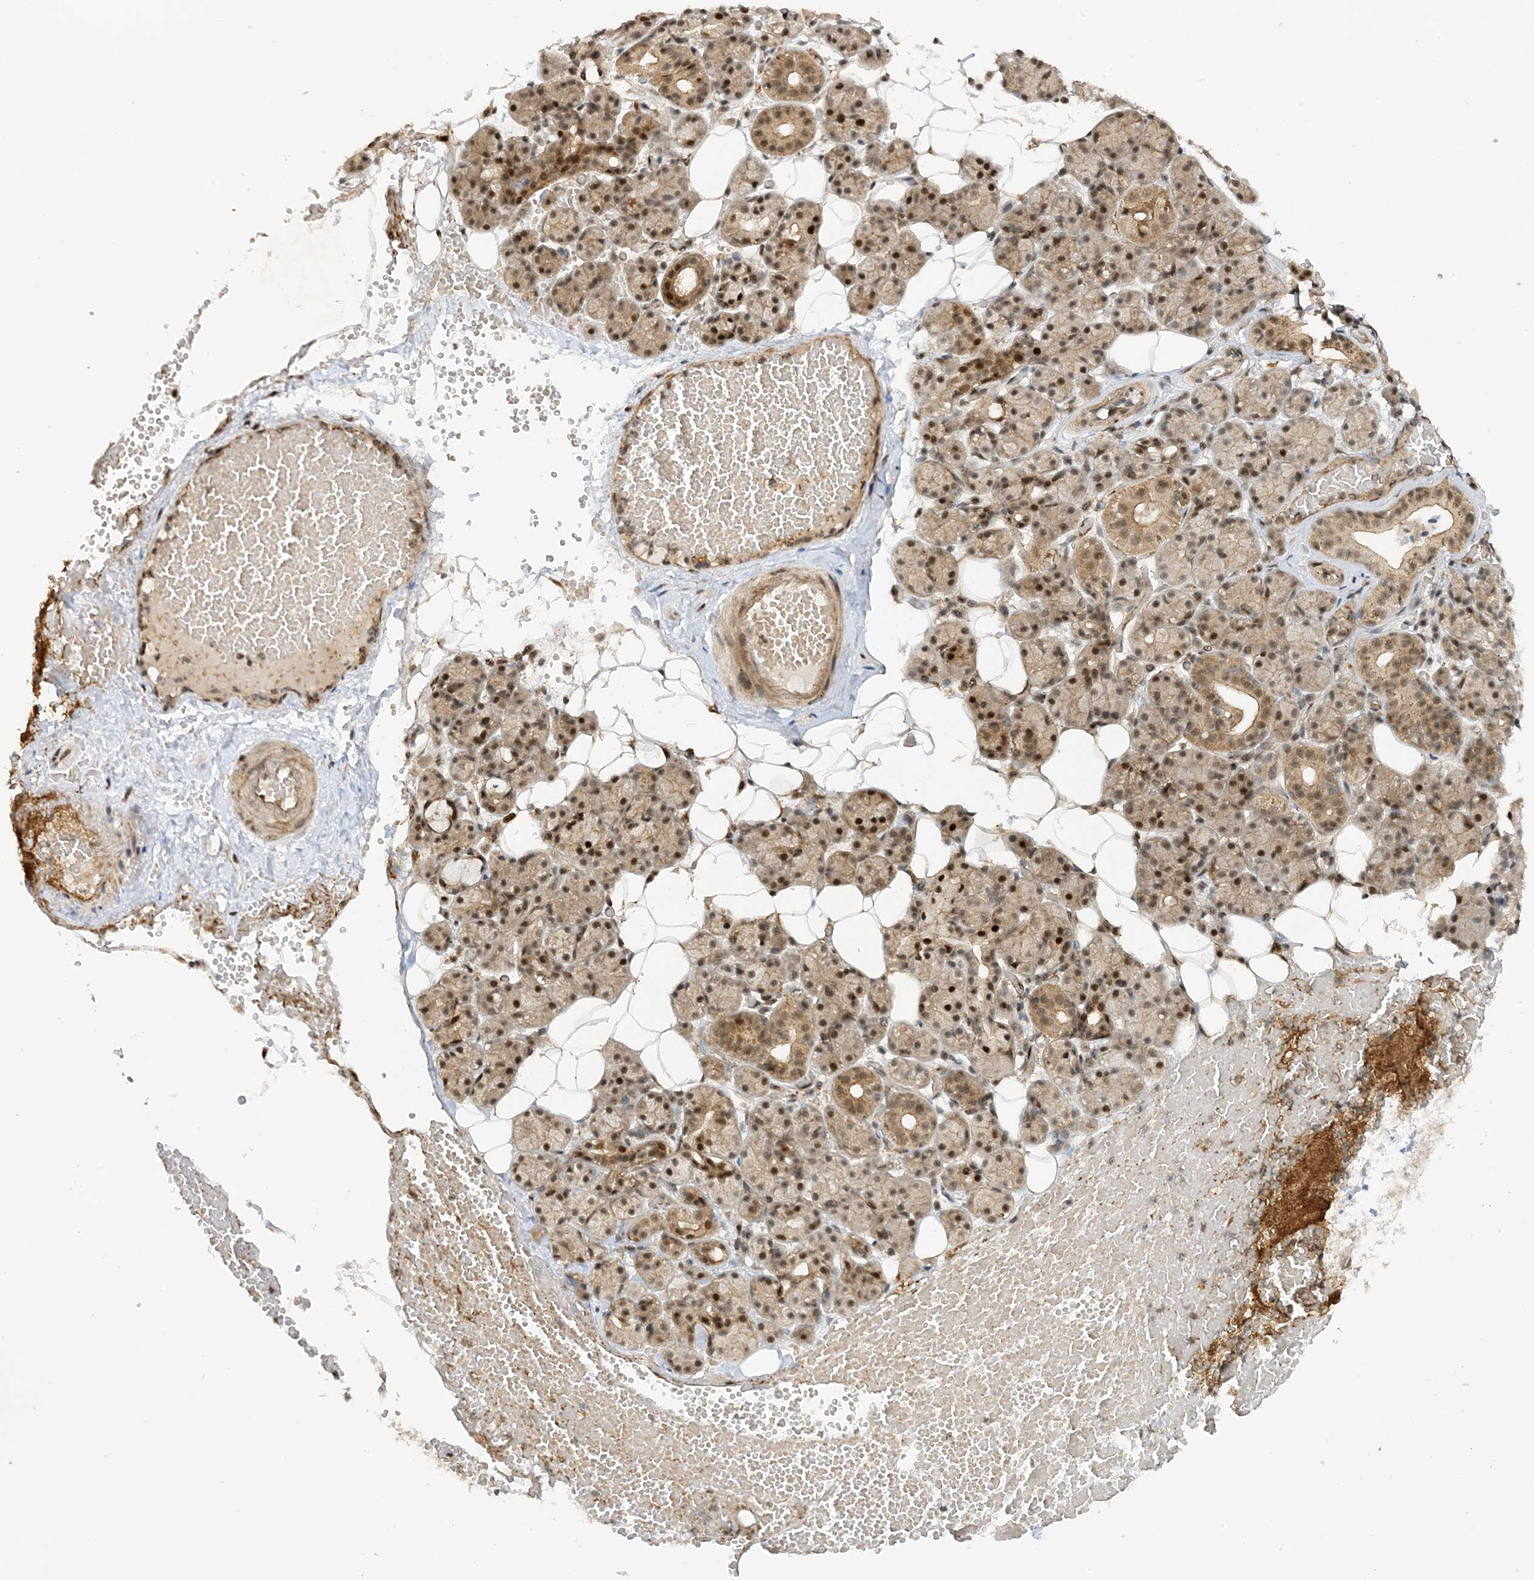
{"staining": {"intensity": "moderate", "quantity": ">75%", "location": "cytoplasmic/membranous,nuclear"}, "tissue": "salivary gland", "cell_type": "Glandular cells", "image_type": "normal", "snomed": [{"axis": "morphology", "description": "Normal tissue, NOS"}, {"axis": "topography", "description": "Salivary gland"}], "caption": "Salivary gland stained for a protein (brown) demonstrates moderate cytoplasmic/membranous,nuclear positive positivity in about >75% of glandular cells.", "gene": "TATDN3", "patient": {"sex": "male", "age": 63}}